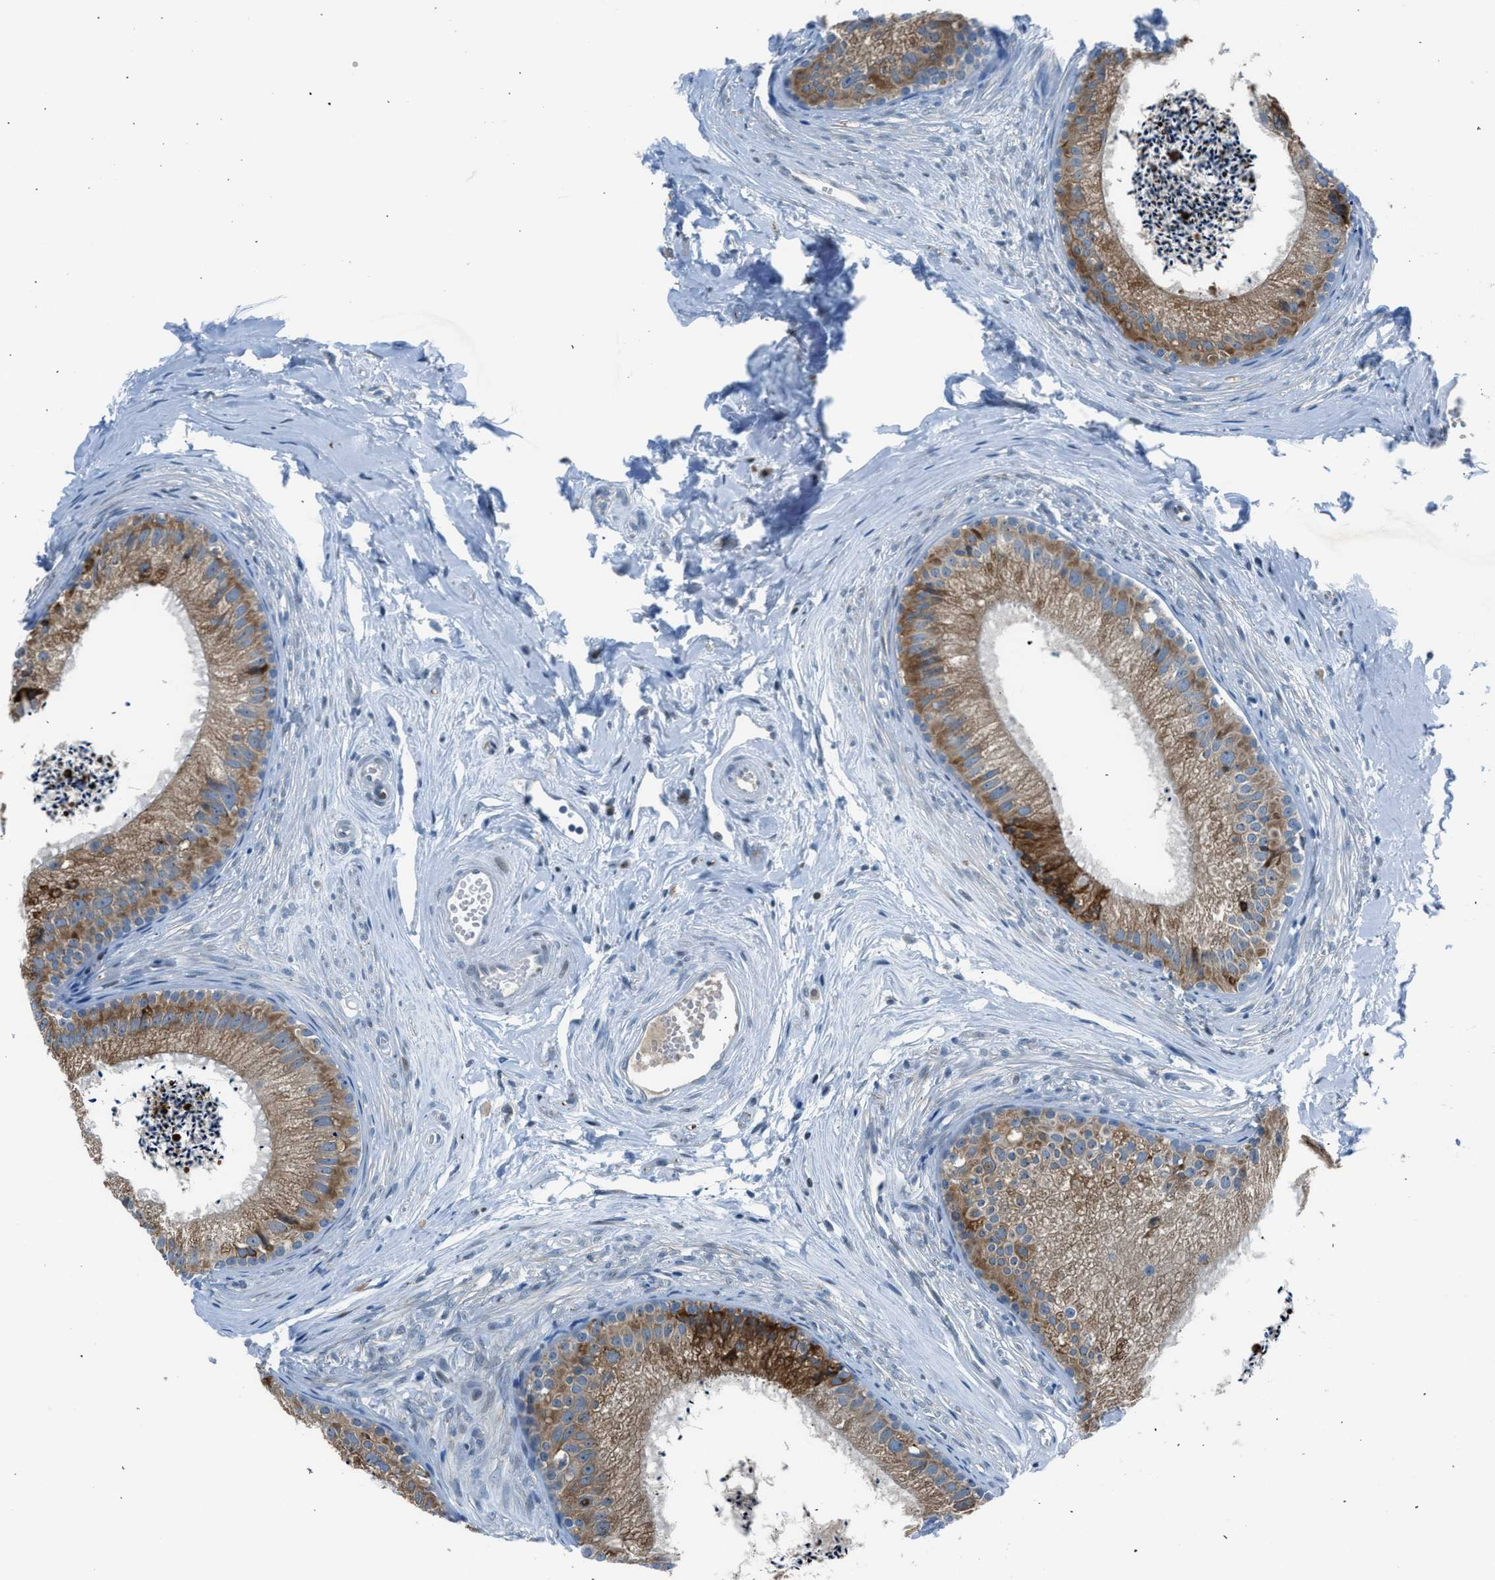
{"staining": {"intensity": "moderate", "quantity": ">75%", "location": "cytoplasmic/membranous"}, "tissue": "epididymis", "cell_type": "Glandular cells", "image_type": "normal", "snomed": [{"axis": "morphology", "description": "Normal tissue, NOS"}, {"axis": "topography", "description": "Epididymis"}], "caption": "Normal epididymis displays moderate cytoplasmic/membranous expression in approximately >75% of glandular cells.", "gene": "RNF41", "patient": {"sex": "male", "age": 56}}